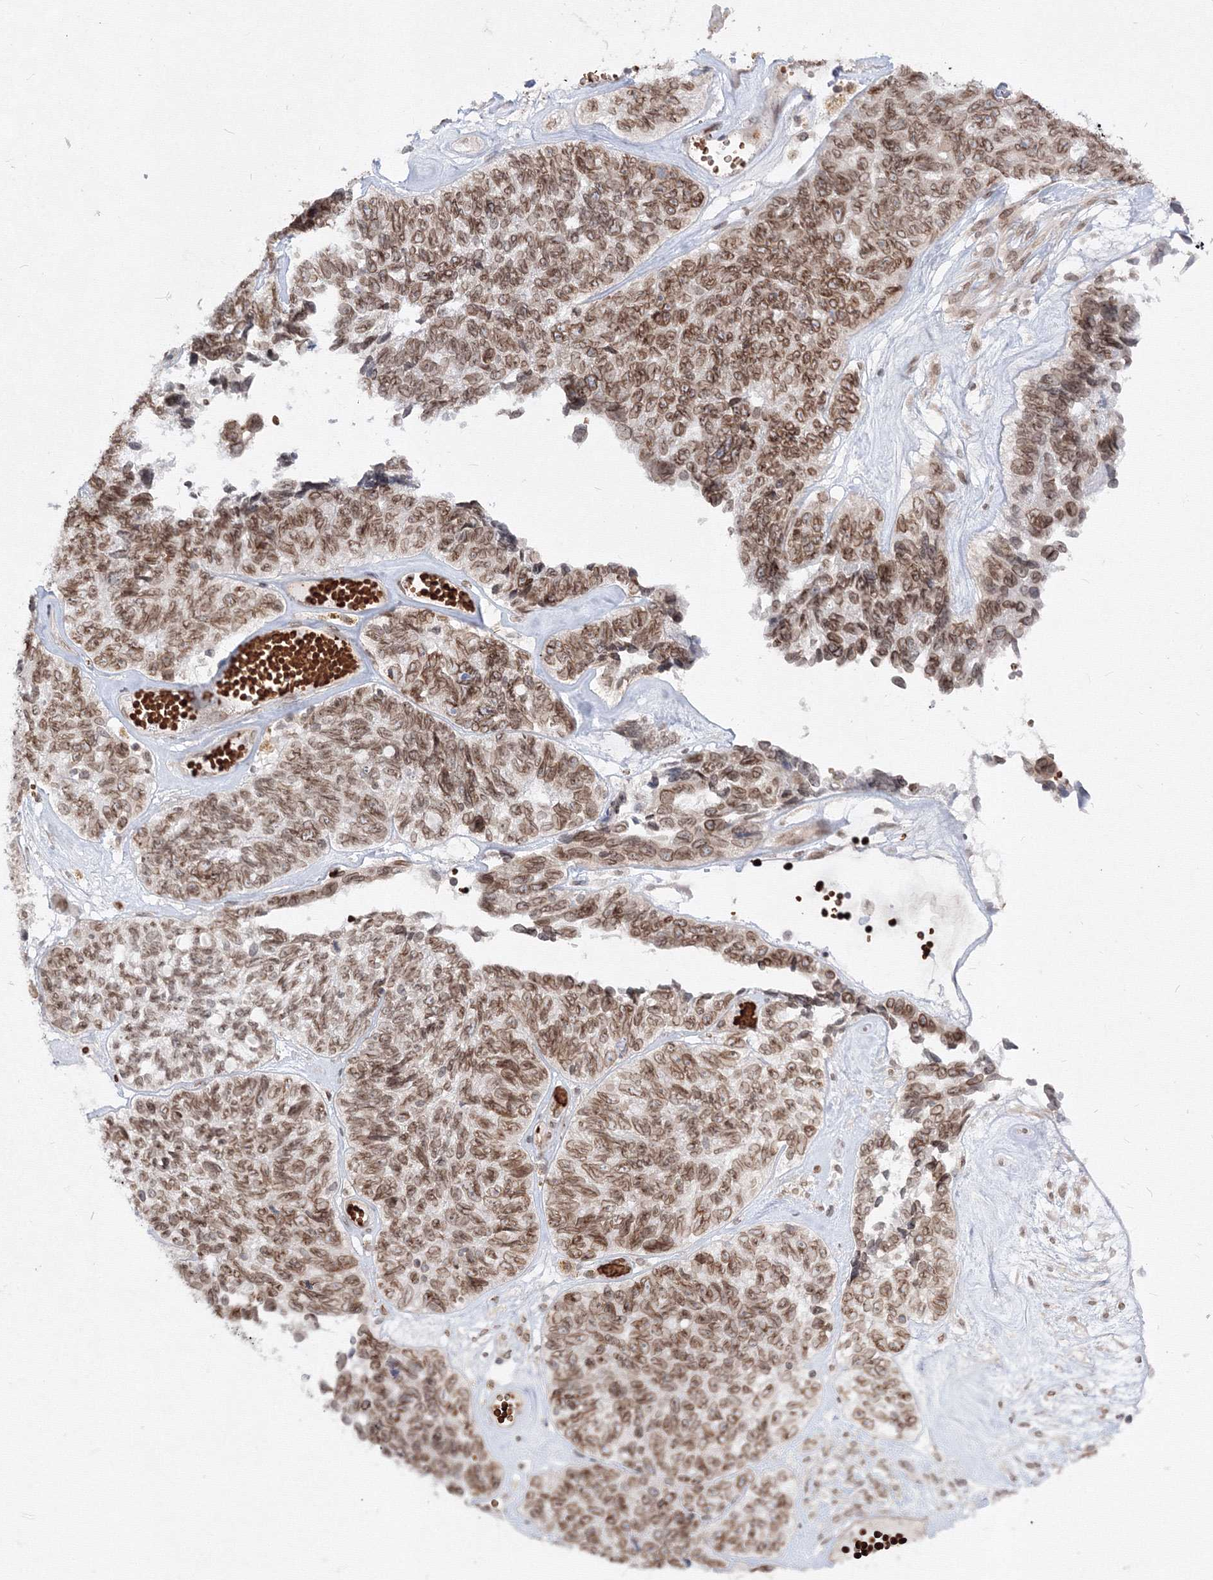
{"staining": {"intensity": "moderate", "quantity": ">75%", "location": "cytoplasmic/membranous,nuclear"}, "tissue": "ovarian cancer", "cell_type": "Tumor cells", "image_type": "cancer", "snomed": [{"axis": "morphology", "description": "Cystadenocarcinoma, serous, NOS"}, {"axis": "topography", "description": "Ovary"}], "caption": "DAB immunohistochemical staining of human ovarian serous cystadenocarcinoma demonstrates moderate cytoplasmic/membranous and nuclear protein positivity in about >75% of tumor cells. (Stains: DAB (3,3'-diaminobenzidine) in brown, nuclei in blue, Microscopy: brightfield microscopy at high magnification).", "gene": "DNAJB2", "patient": {"sex": "female", "age": 79}}